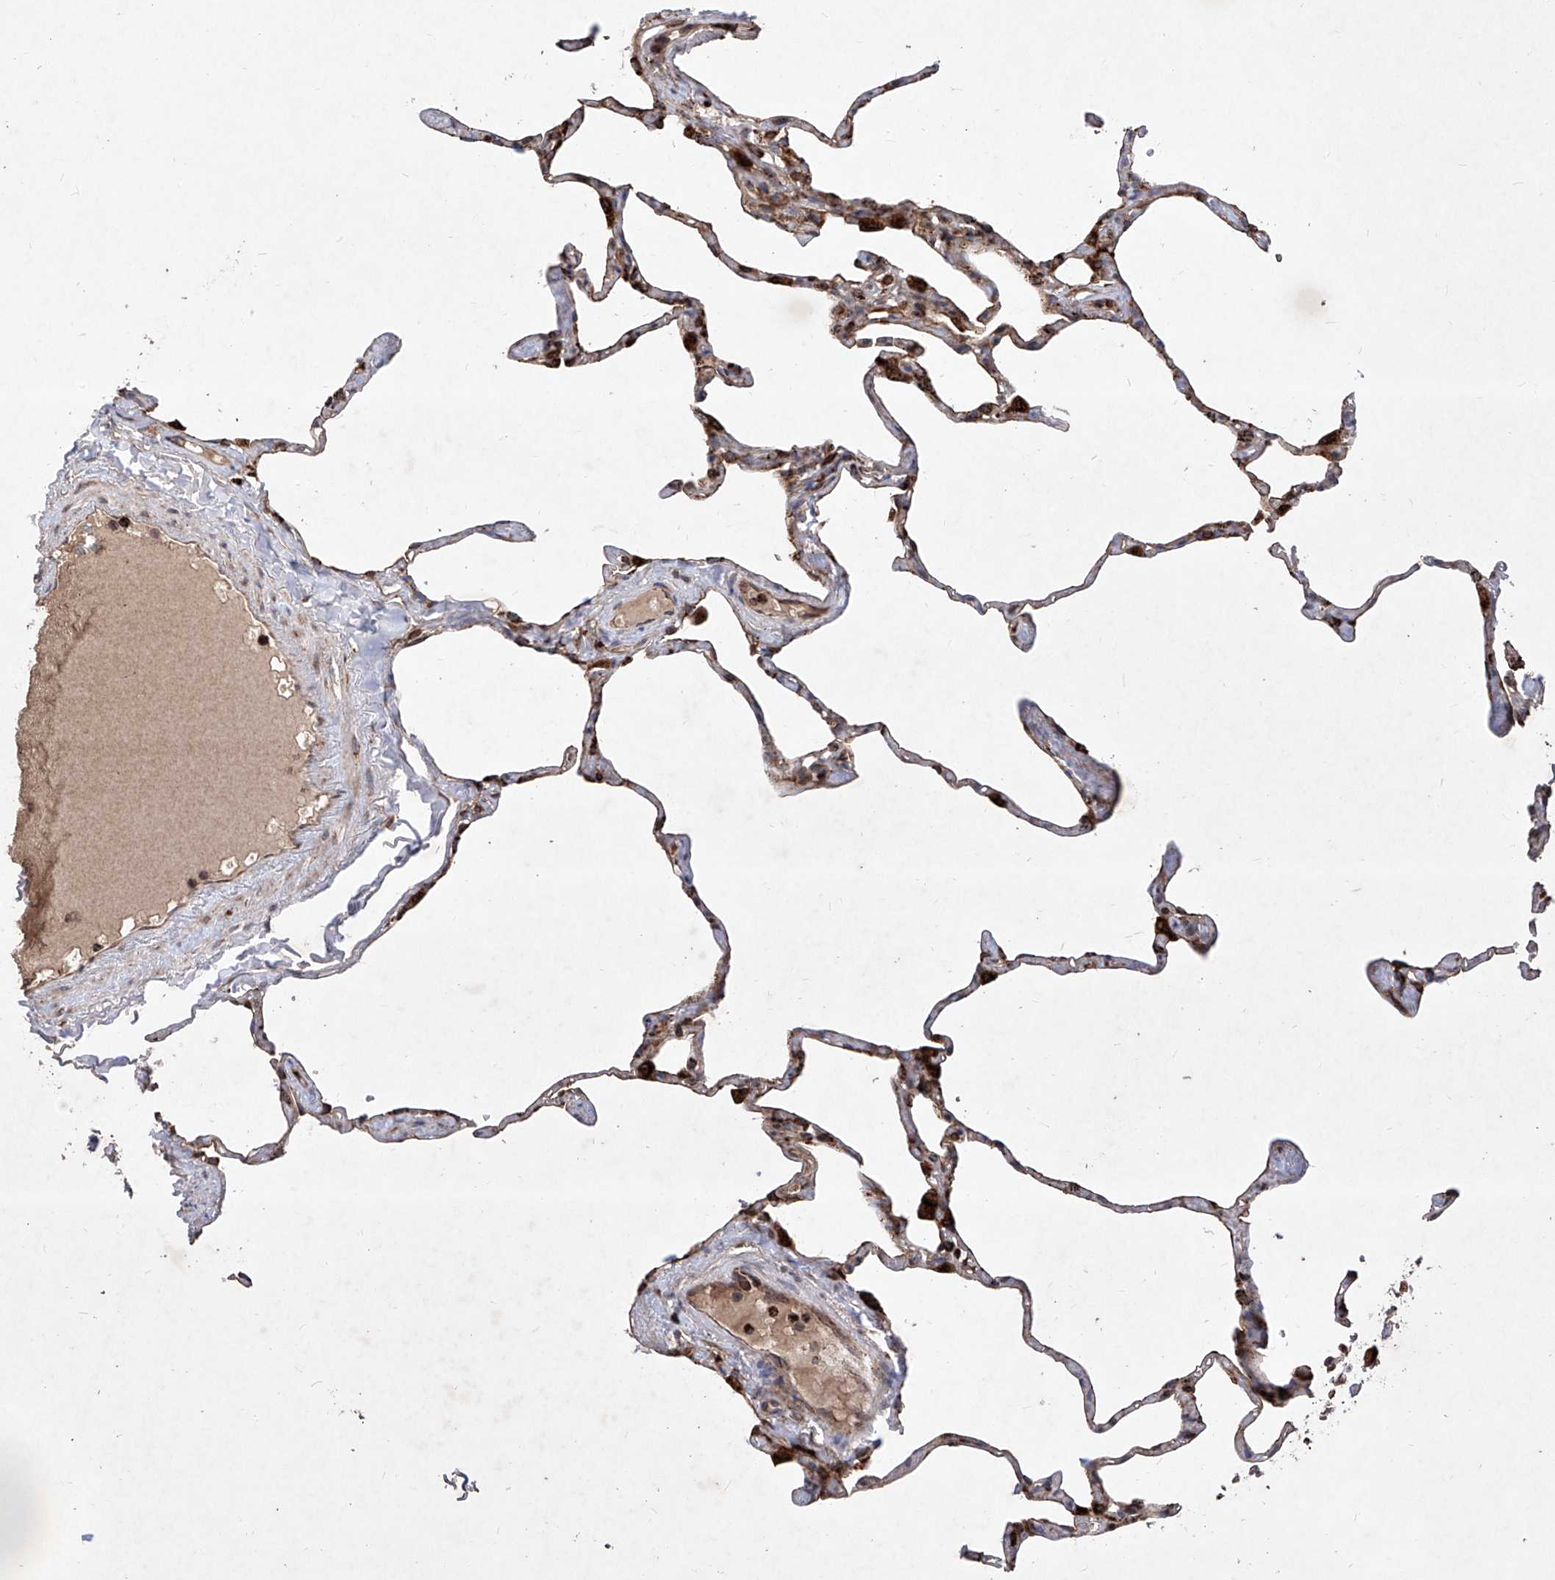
{"staining": {"intensity": "moderate", "quantity": ">75%", "location": "cytoplasmic/membranous"}, "tissue": "lung", "cell_type": "Alveolar cells", "image_type": "normal", "snomed": [{"axis": "morphology", "description": "Normal tissue, NOS"}, {"axis": "topography", "description": "Lung"}], "caption": "Protein staining exhibits moderate cytoplasmic/membranous expression in approximately >75% of alveolar cells in normal lung.", "gene": "SEMA6A", "patient": {"sex": "male", "age": 65}}